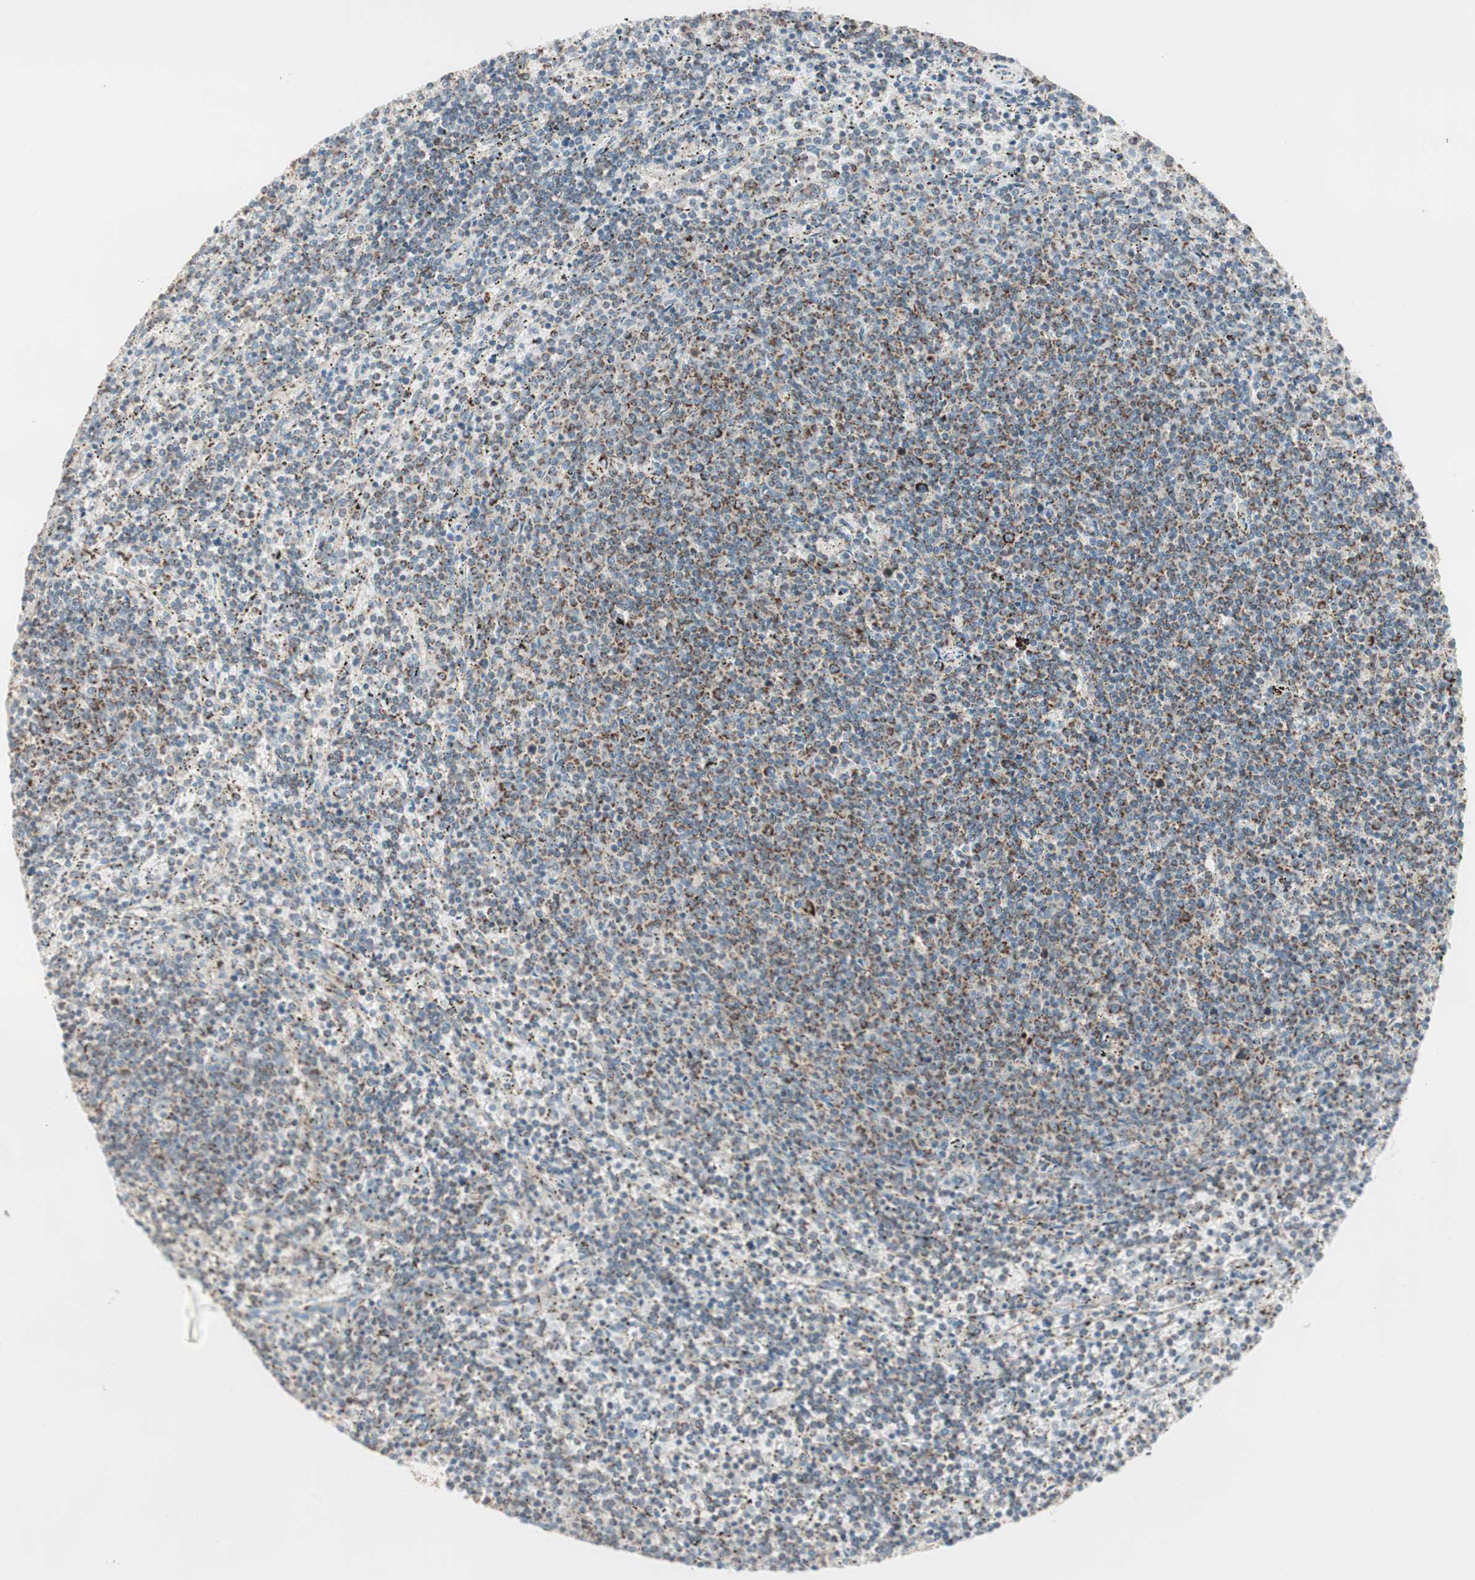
{"staining": {"intensity": "moderate", "quantity": "25%-75%", "location": "cytoplasmic/membranous"}, "tissue": "lymphoma", "cell_type": "Tumor cells", "image_type": "cancer", "snomed": [{"axis": "morphology", "description": "Malignant lymphoma, non-Hodgkin's type, Low grade"}, {"axis": "topography", "description": "Spleen"}], "caption": "DAB immunohistochemical staining of human low-grade malignant lymphoma, non-Hodgkin's type exhibits moderate cytoplasmic/membranous protein expression in approximately 25%-75% of tumor cells.", "gene": "TOMM20", "patient": {"sex": "female", "age": 50}}